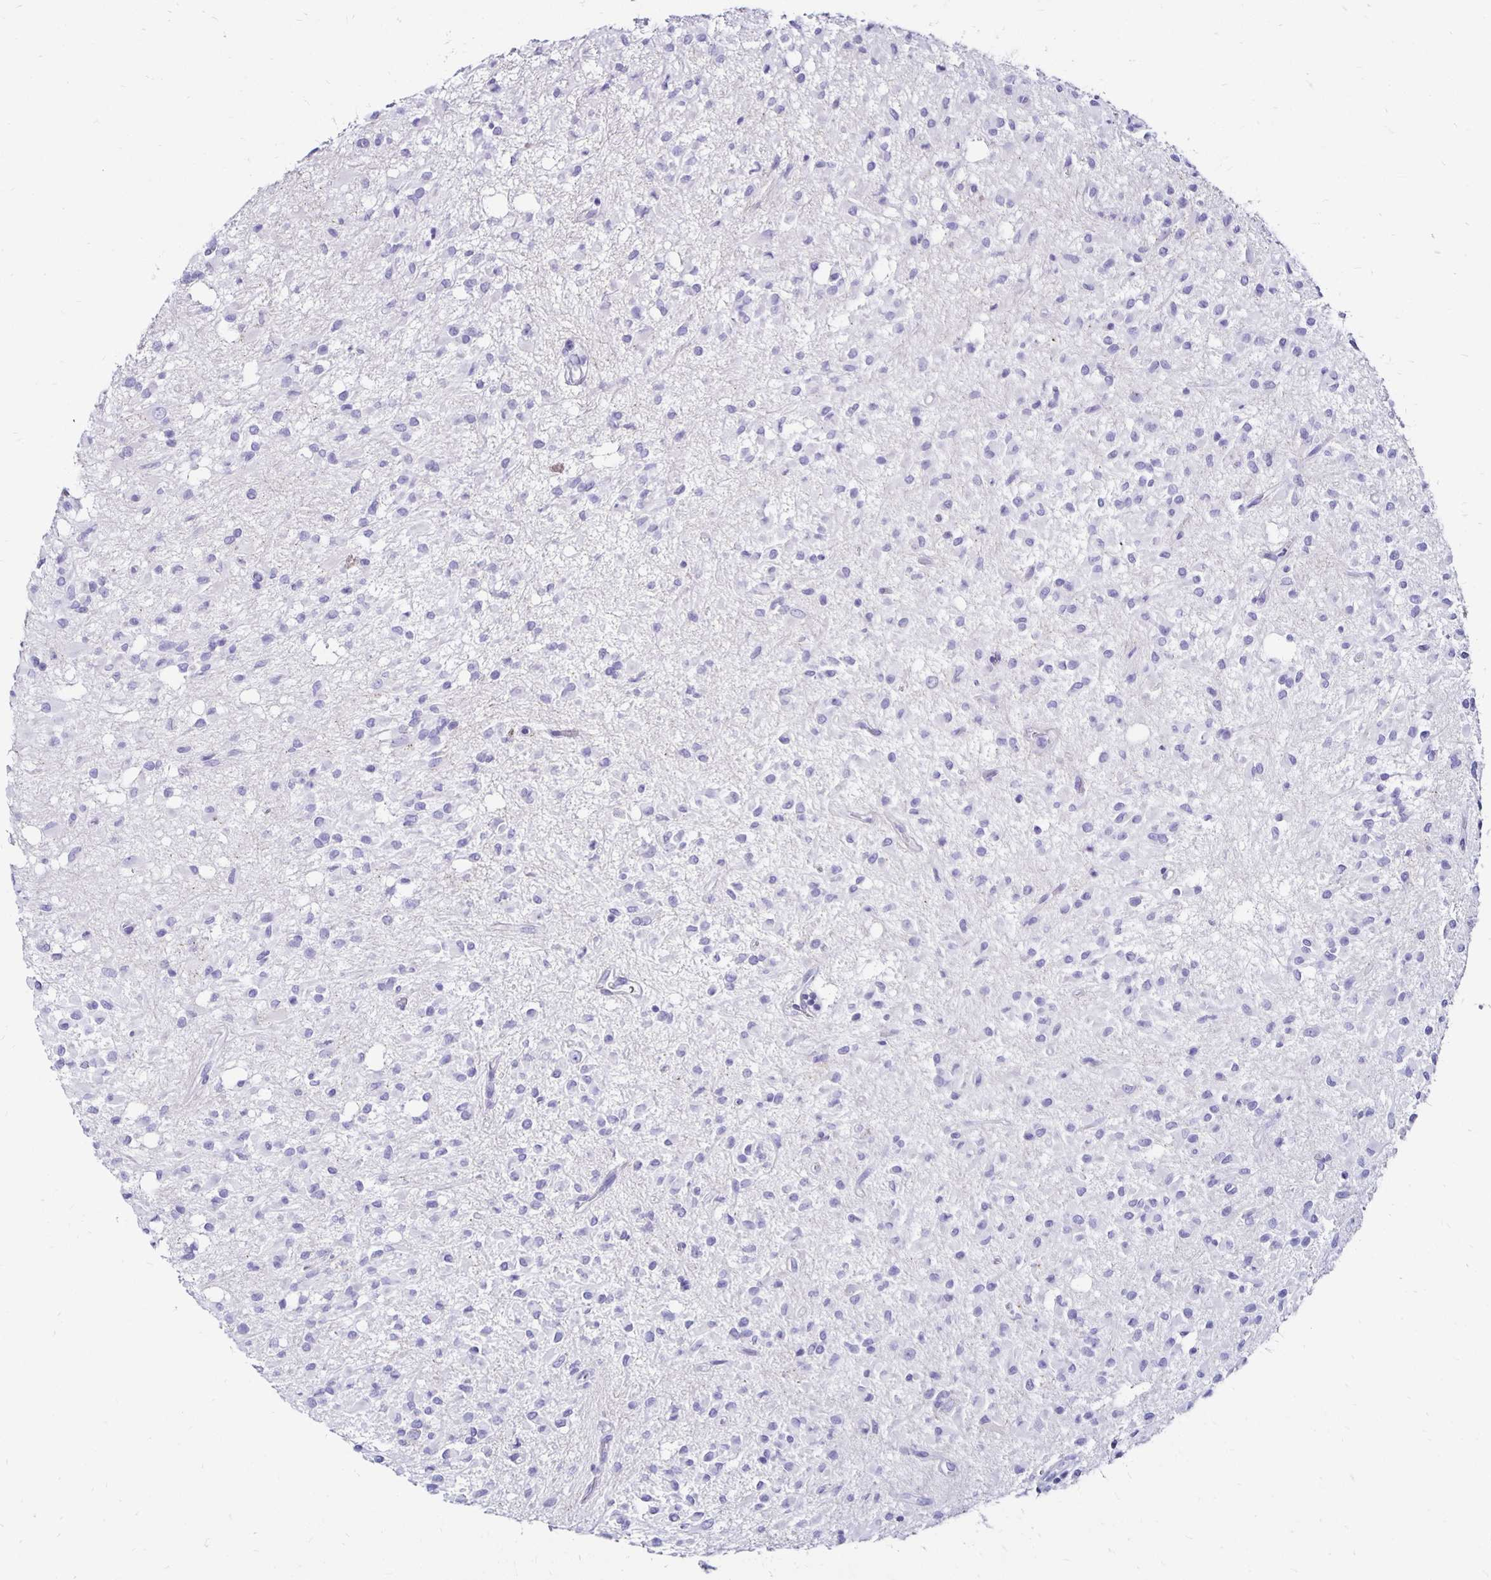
{"staining": {"intensity": "negative", "quantity": "none", "location": "none"}, "tissue": "glioma", "cell_type": "Tumor cells", "image_type": "cancer", "snomed": [{"axis": "morphology", "description": "Glioma, malignant, Low grade"}, {"axis": "topography", "description": "Brain"}], "caption": "Immunohistochemical staining of human malignant low-grade glioma displays no significant expression in tumor cells. (Brightfield microscopy of DAB (3,3'-diaminobenzidine) IHC at high magnification).", "gene": "KCNT1", "patient": {"sex": "female", "age": 33}}